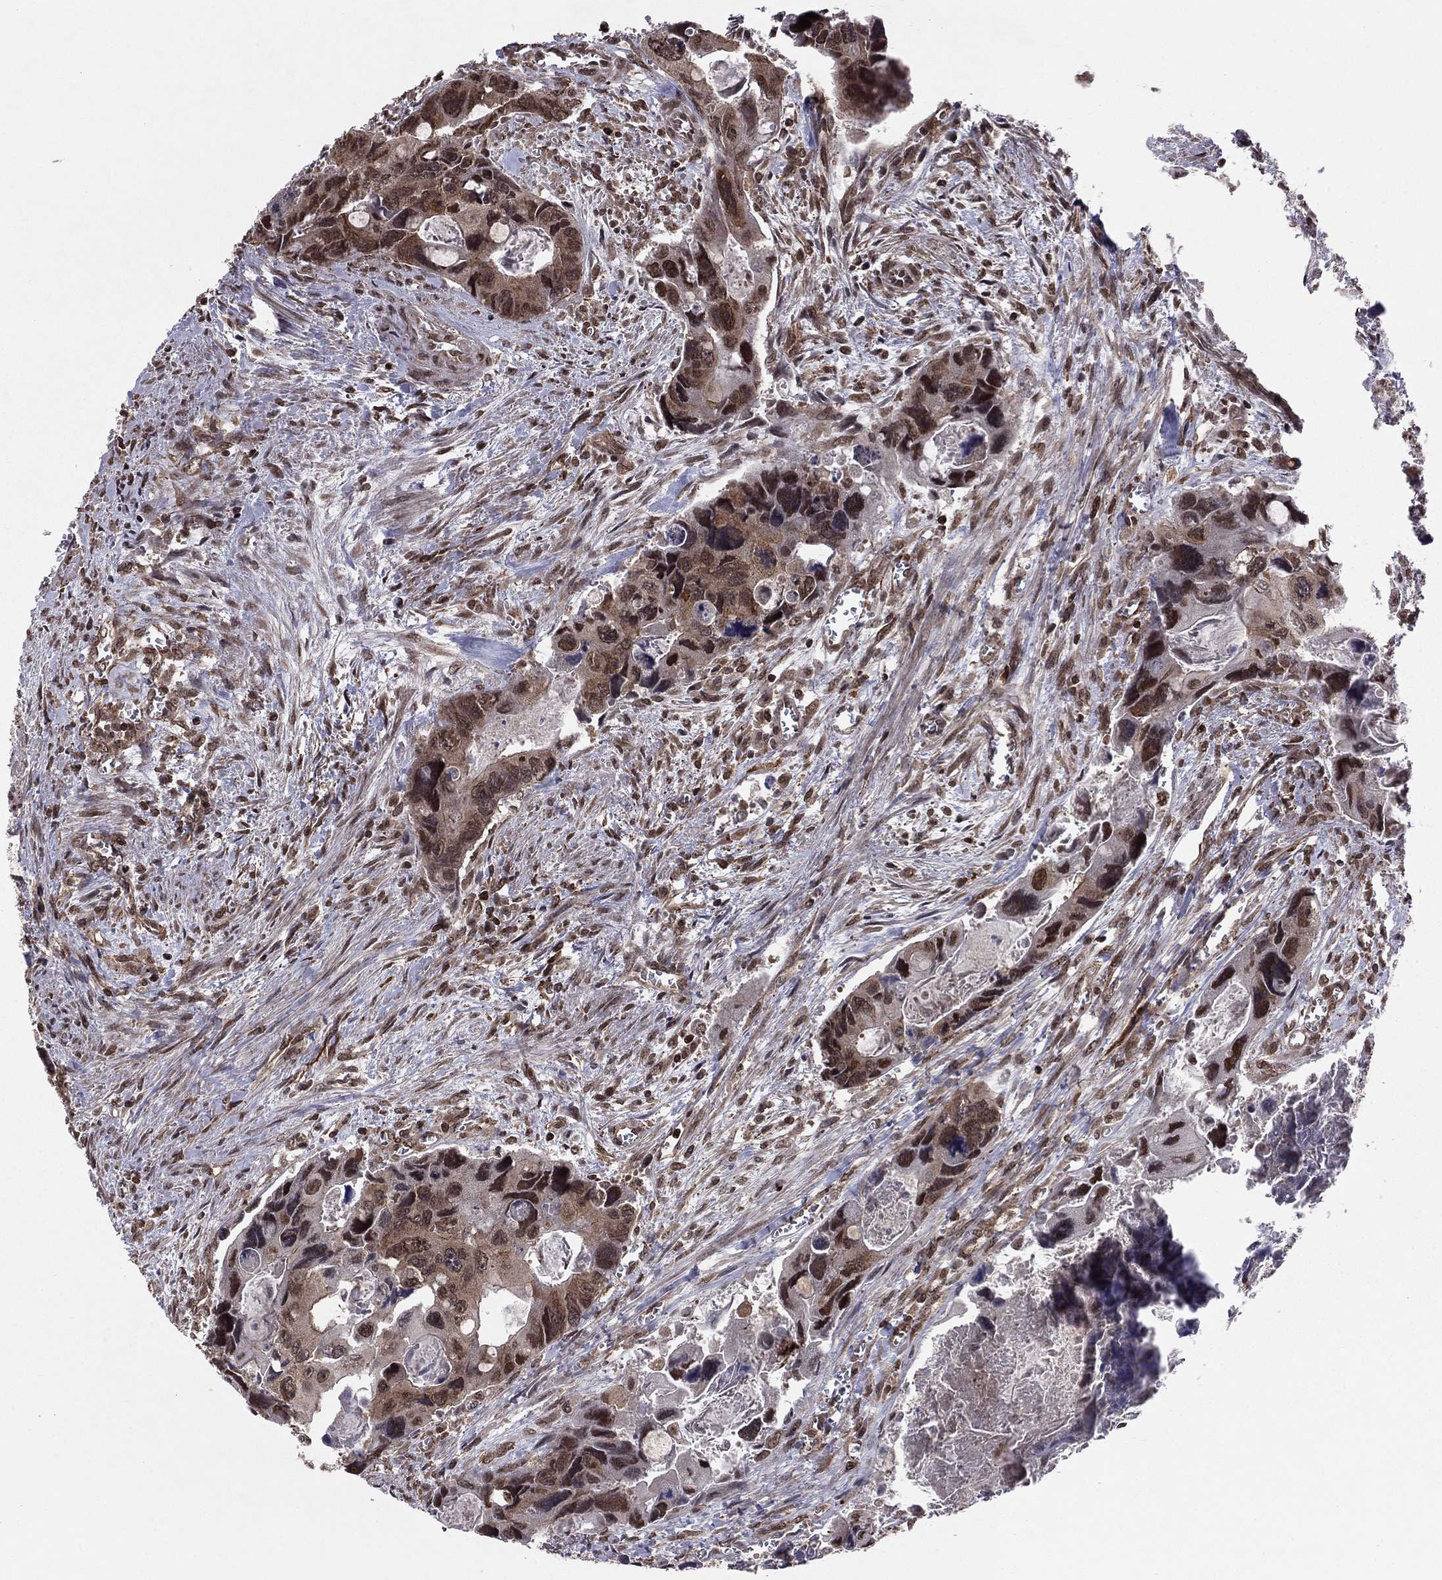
{"staining": {"intensity": "moderate", "quantity": ">75%", "location": "cytoplasmic/membranous"}, "tissue": "colorectal cancer", "cell_type": "Tumor cells", "image_type": "cancer", "snomed": [{"axis": "morphology", "description": "Adenocarcinoma, NOS"}, {"axis": "topography", "description": "Rectum"}], "caption": "Colorectal adenocarcinoma stained for a protein (brown) reveals moderate cytoplasmic/membranous positive staining in about >75% of tumor cells.", "gene": "SSX2IP", "patient": {"sex": "male", "age": 62}}